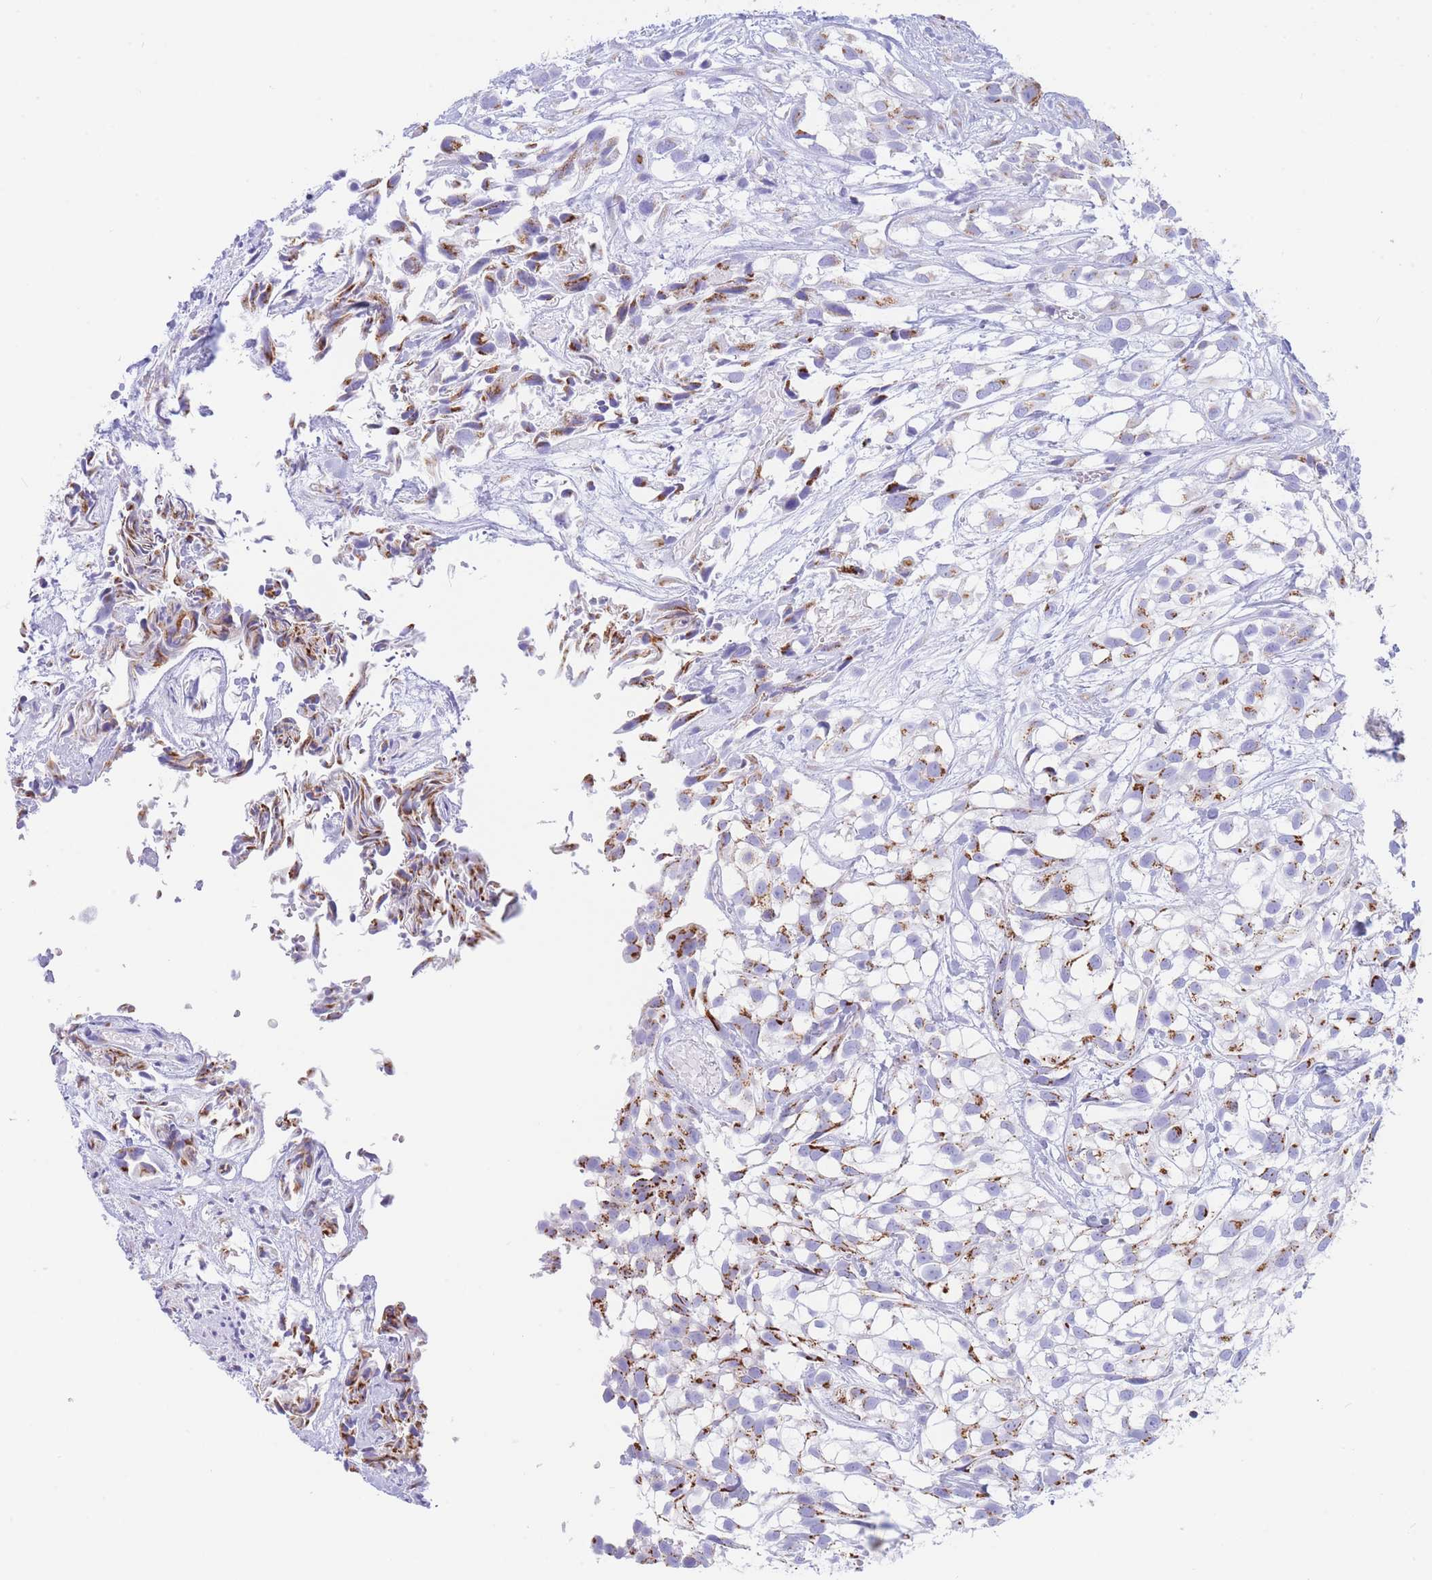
{"staining": {"intensity": "strong", "quantity": "25%-75%", "location": "cytoplasmic/membranous"}, "tissue": "urothelial cancer", "cell_type": "Tumor cells", "image_type": "cancer", "snomed": [{"axis": "morphology", "description": "Urothelial carcinoma, High grade"}, {"axis": "topography", "description": "Urinary bladder"}], "caption": "A photomicrograph of urothelial cancer stained for a protein shows strong cytoplasmic/membranous brown staining in tumor cells.", "gene": "FAM3C", "patient": {"sex": "male", "age": 56}}